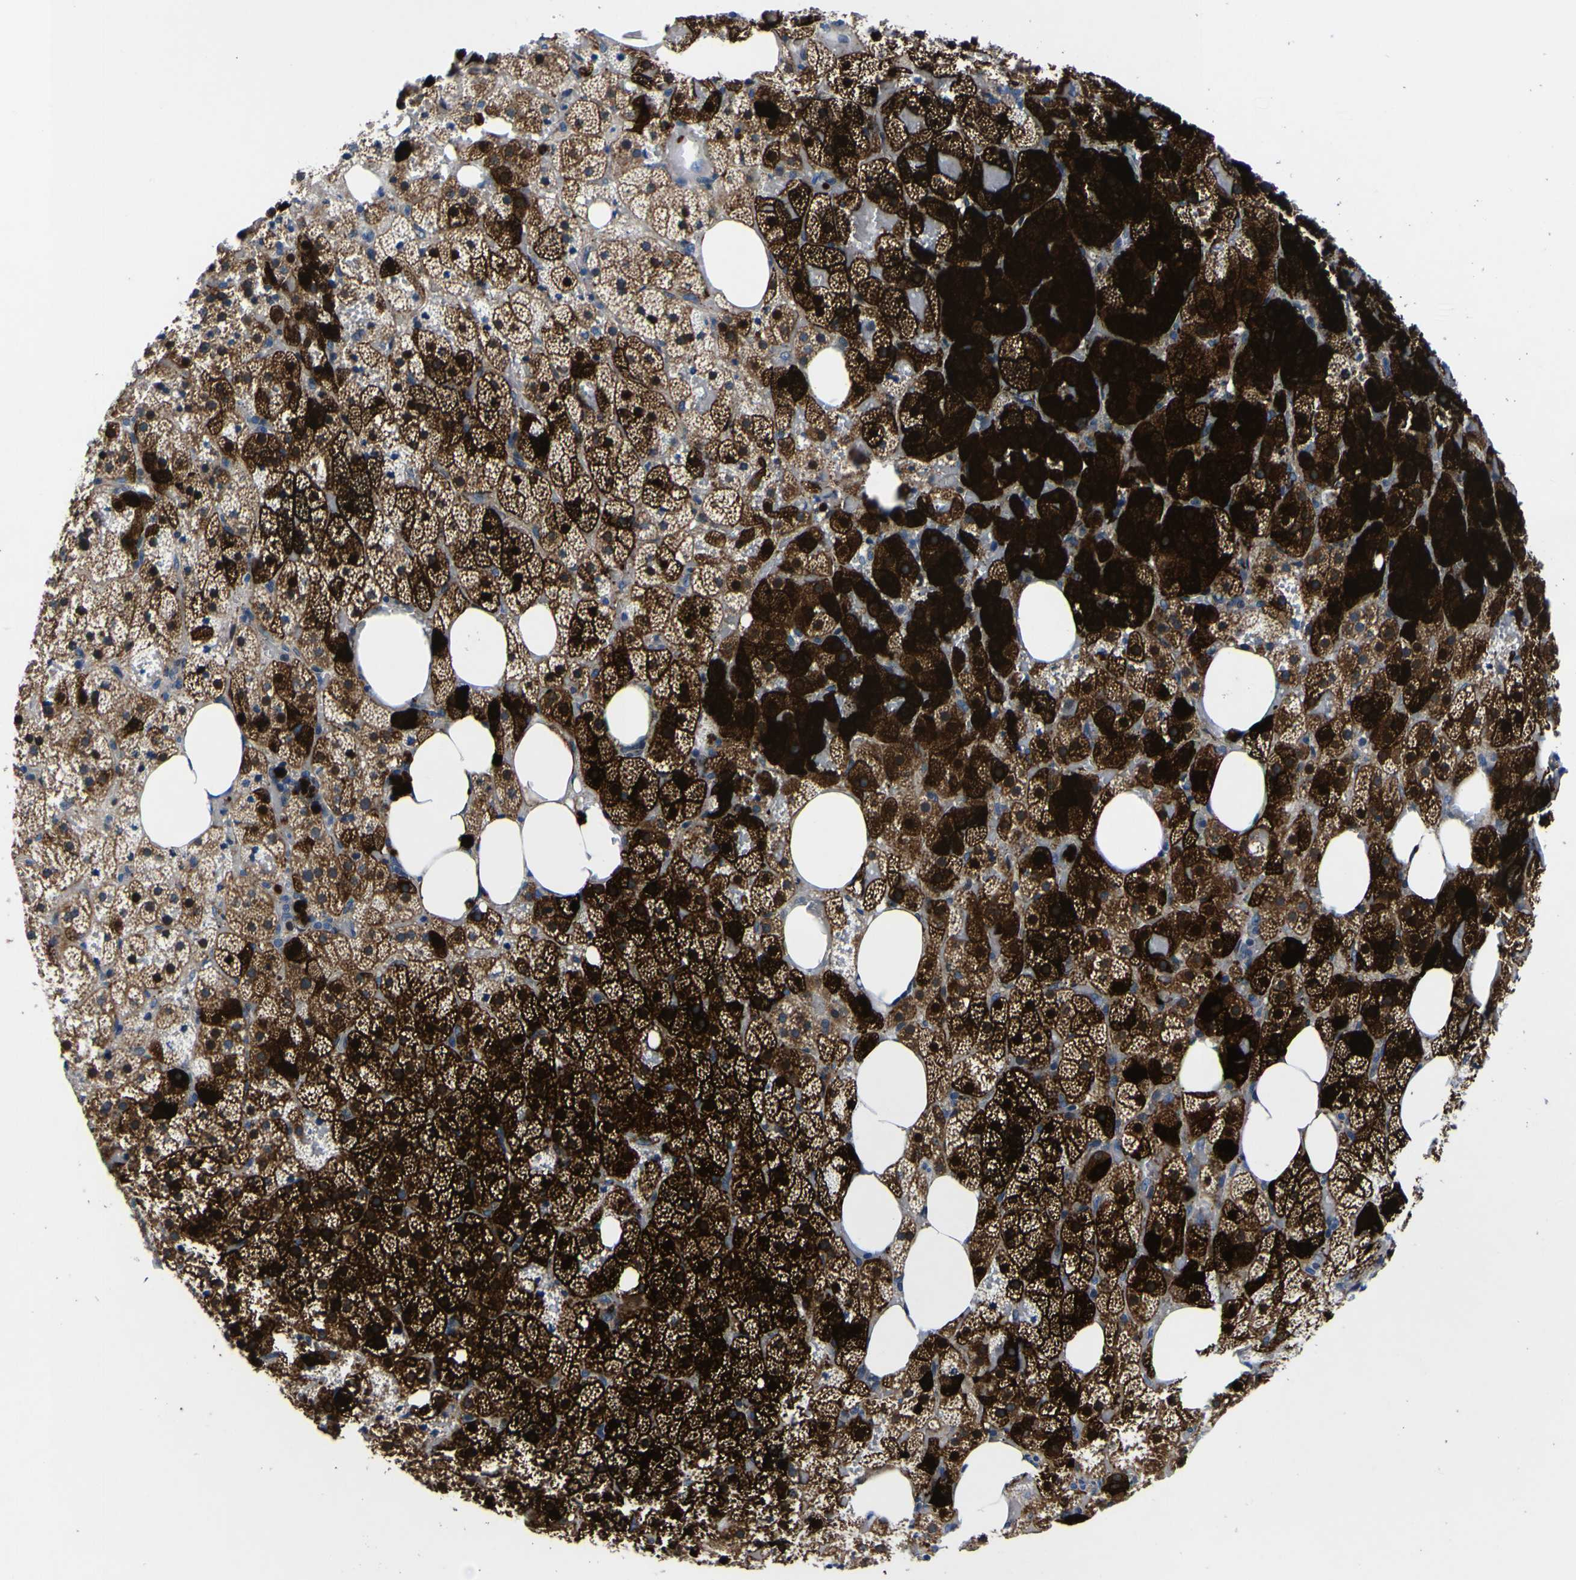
{"staining": {"intensity": "strong", "quantity": ">75%", "location": "cytoplasmic/membranous"}, "tissue": "adrenal gland", "cell_type": "Glandular cells", "image_type": "normal", "snomed": [{"axis": "morphology", "description": "Normal tissue, NOS"}, {"axis": "topography", "description": "Adrenal gland"}], "caption": "About >75% of glandular cells in normal human adrenal gland display strong cytoplasmic/membranous protein staining as visualized by brown immunohistochemical staining.", "gene": "AGAP3", "patient": {"sex": "female", "age": 59}}